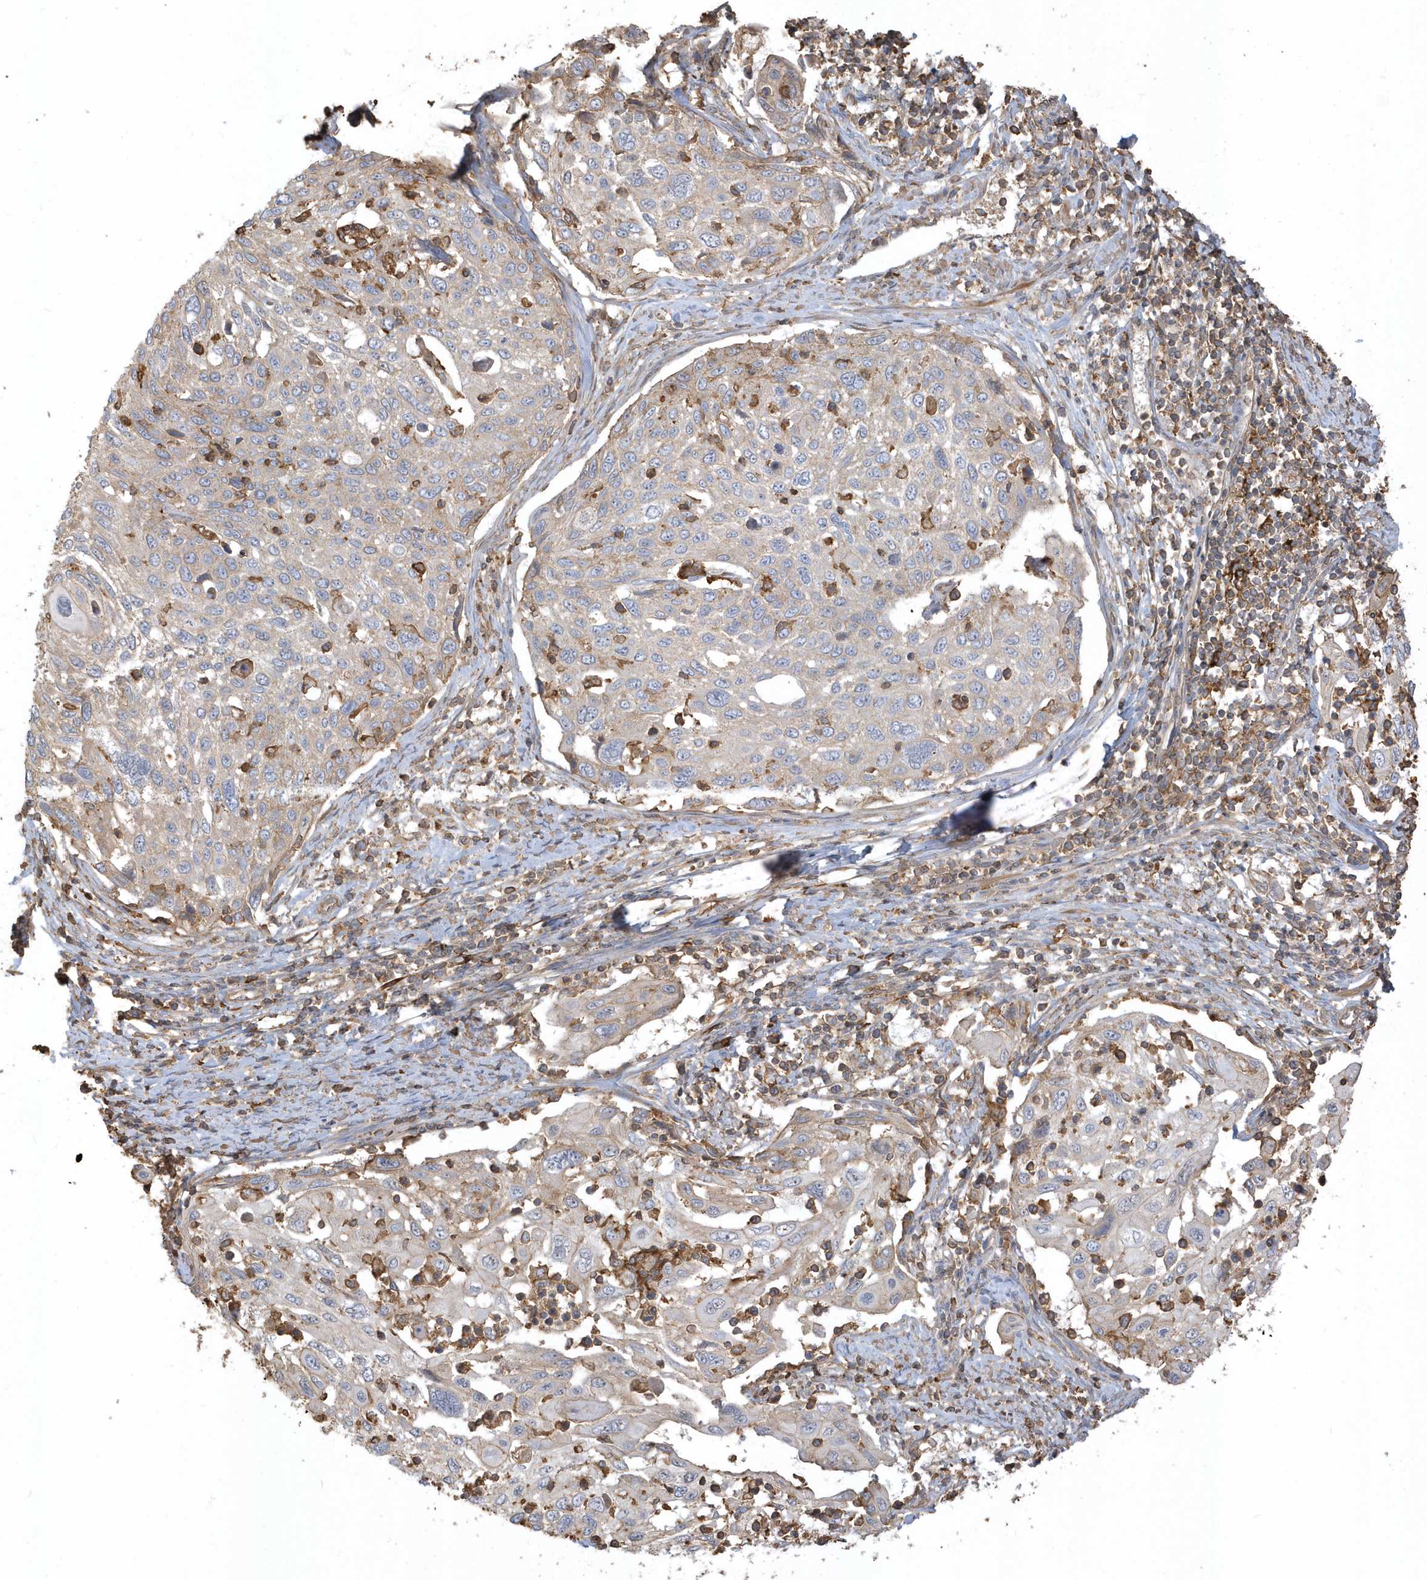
{"staining": {"intensity": "negative", "quantity": "none", "location": "none"}, "tissue": "cervical cancer", "cell_type": "Tumor cells", "image_type": "cancer", "snomed": [{"axis": "morphology", "description": "Squamous cell carcinoma, NOS"}, {"axis": "topography", "description": "Cervix"}], "caption": "Immunohistochemistry (IHC) photomicrograph of human cervical cancer stained for a protein (brown), which displays no staining in tumor cells. Nuclei are stained in blue.", "gene": "ZBTB8A", "patient": {"sex": "female", "age": 70}}